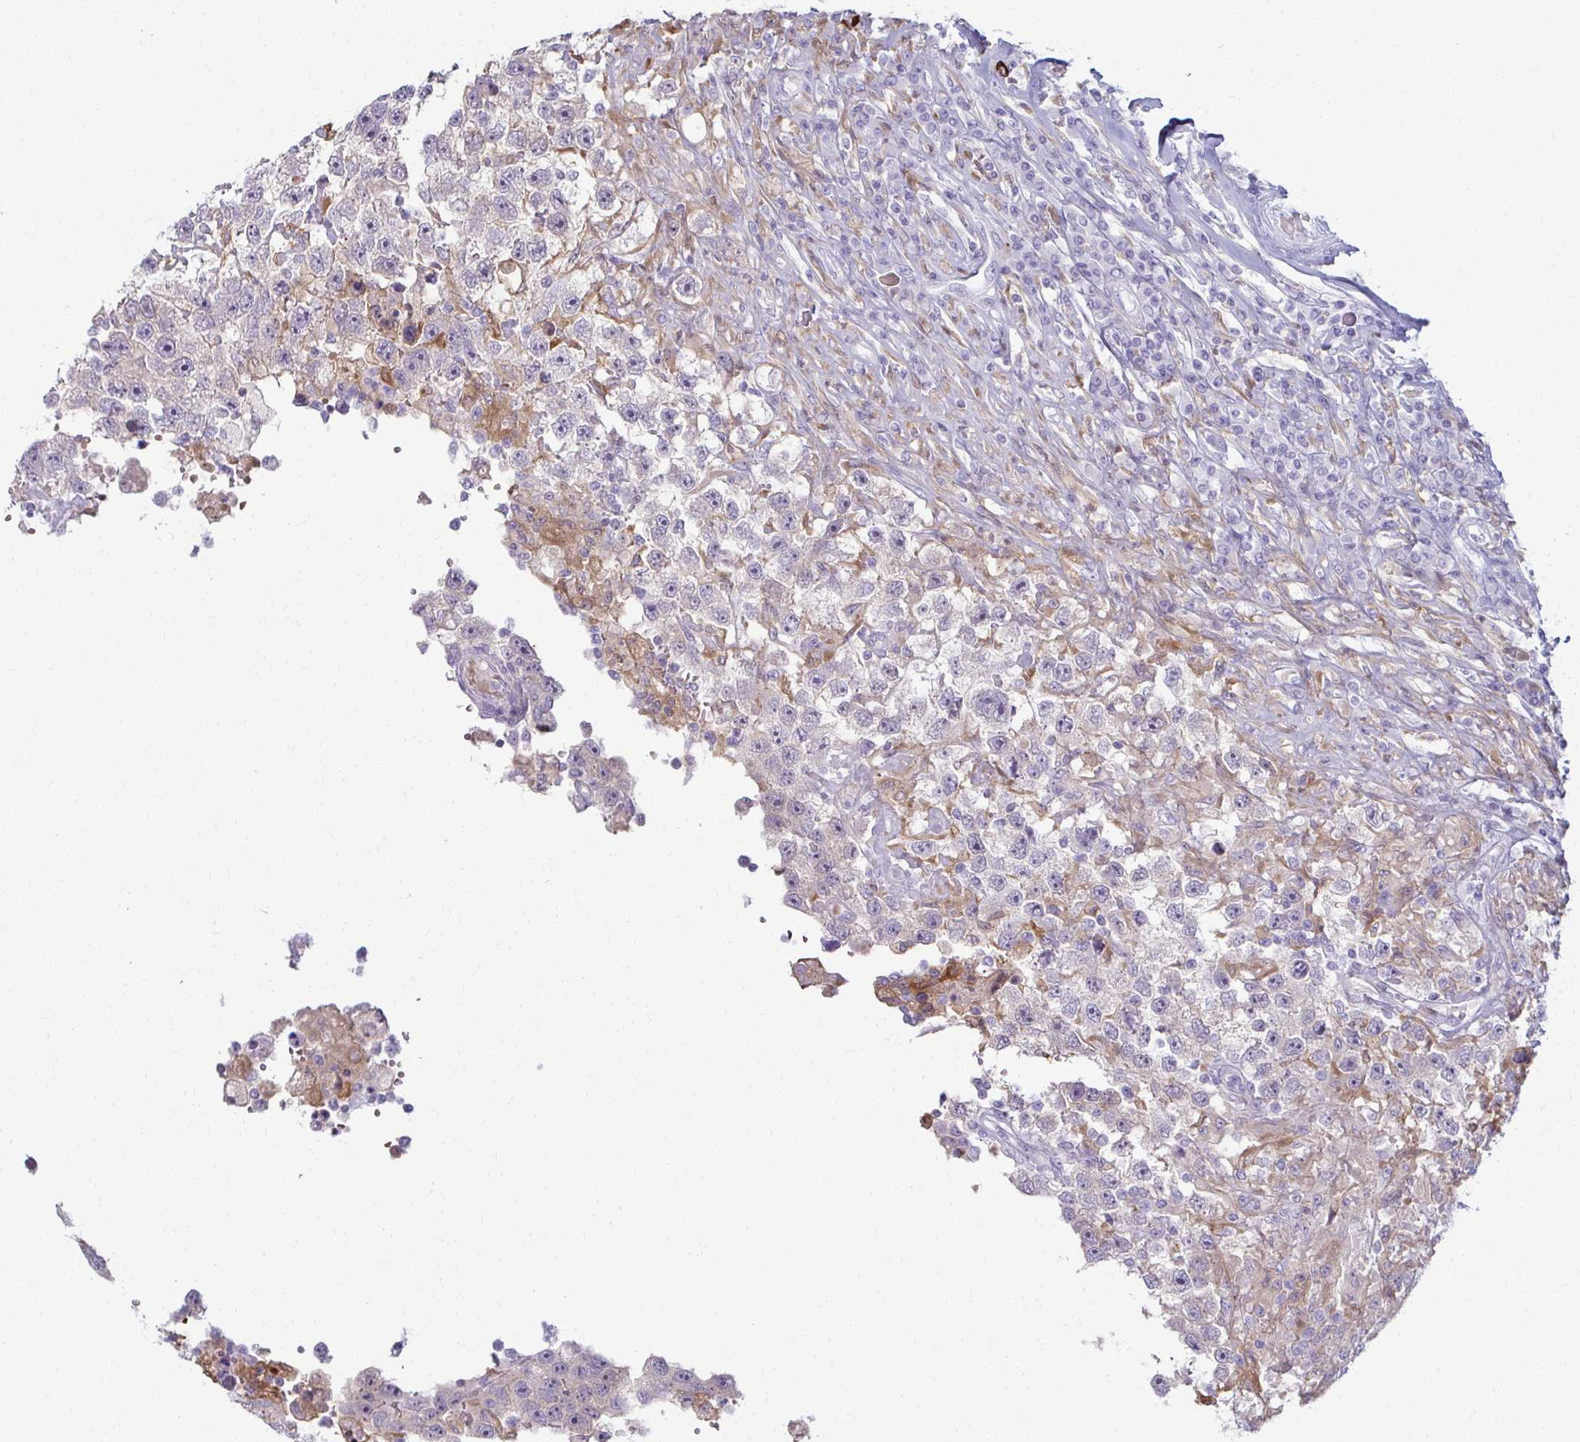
{"staining": {"intensity": "negative", "quantity": "none", "location": "none"}, "tissue": "testis cancer", "cell_type": "Tumor cells", "image_type": "cancer", "snomed": [{"axis": "morphology", "description": "Carcinoma, Embryonal, NOS"}, {"axis": "topography", "description": "Testis"}], "caption": "Tumor cells show no significant staining in embryonal carcinoma (testis). Brightfield microscopy of immunohistochemistry stained with DAB (3,3'-diaminobenzidine) (brown) and hematoxylin (blue), captured at high magnification.", "gene": "LDLRAP1", "patient": {"sex": "male", "age": 83}}